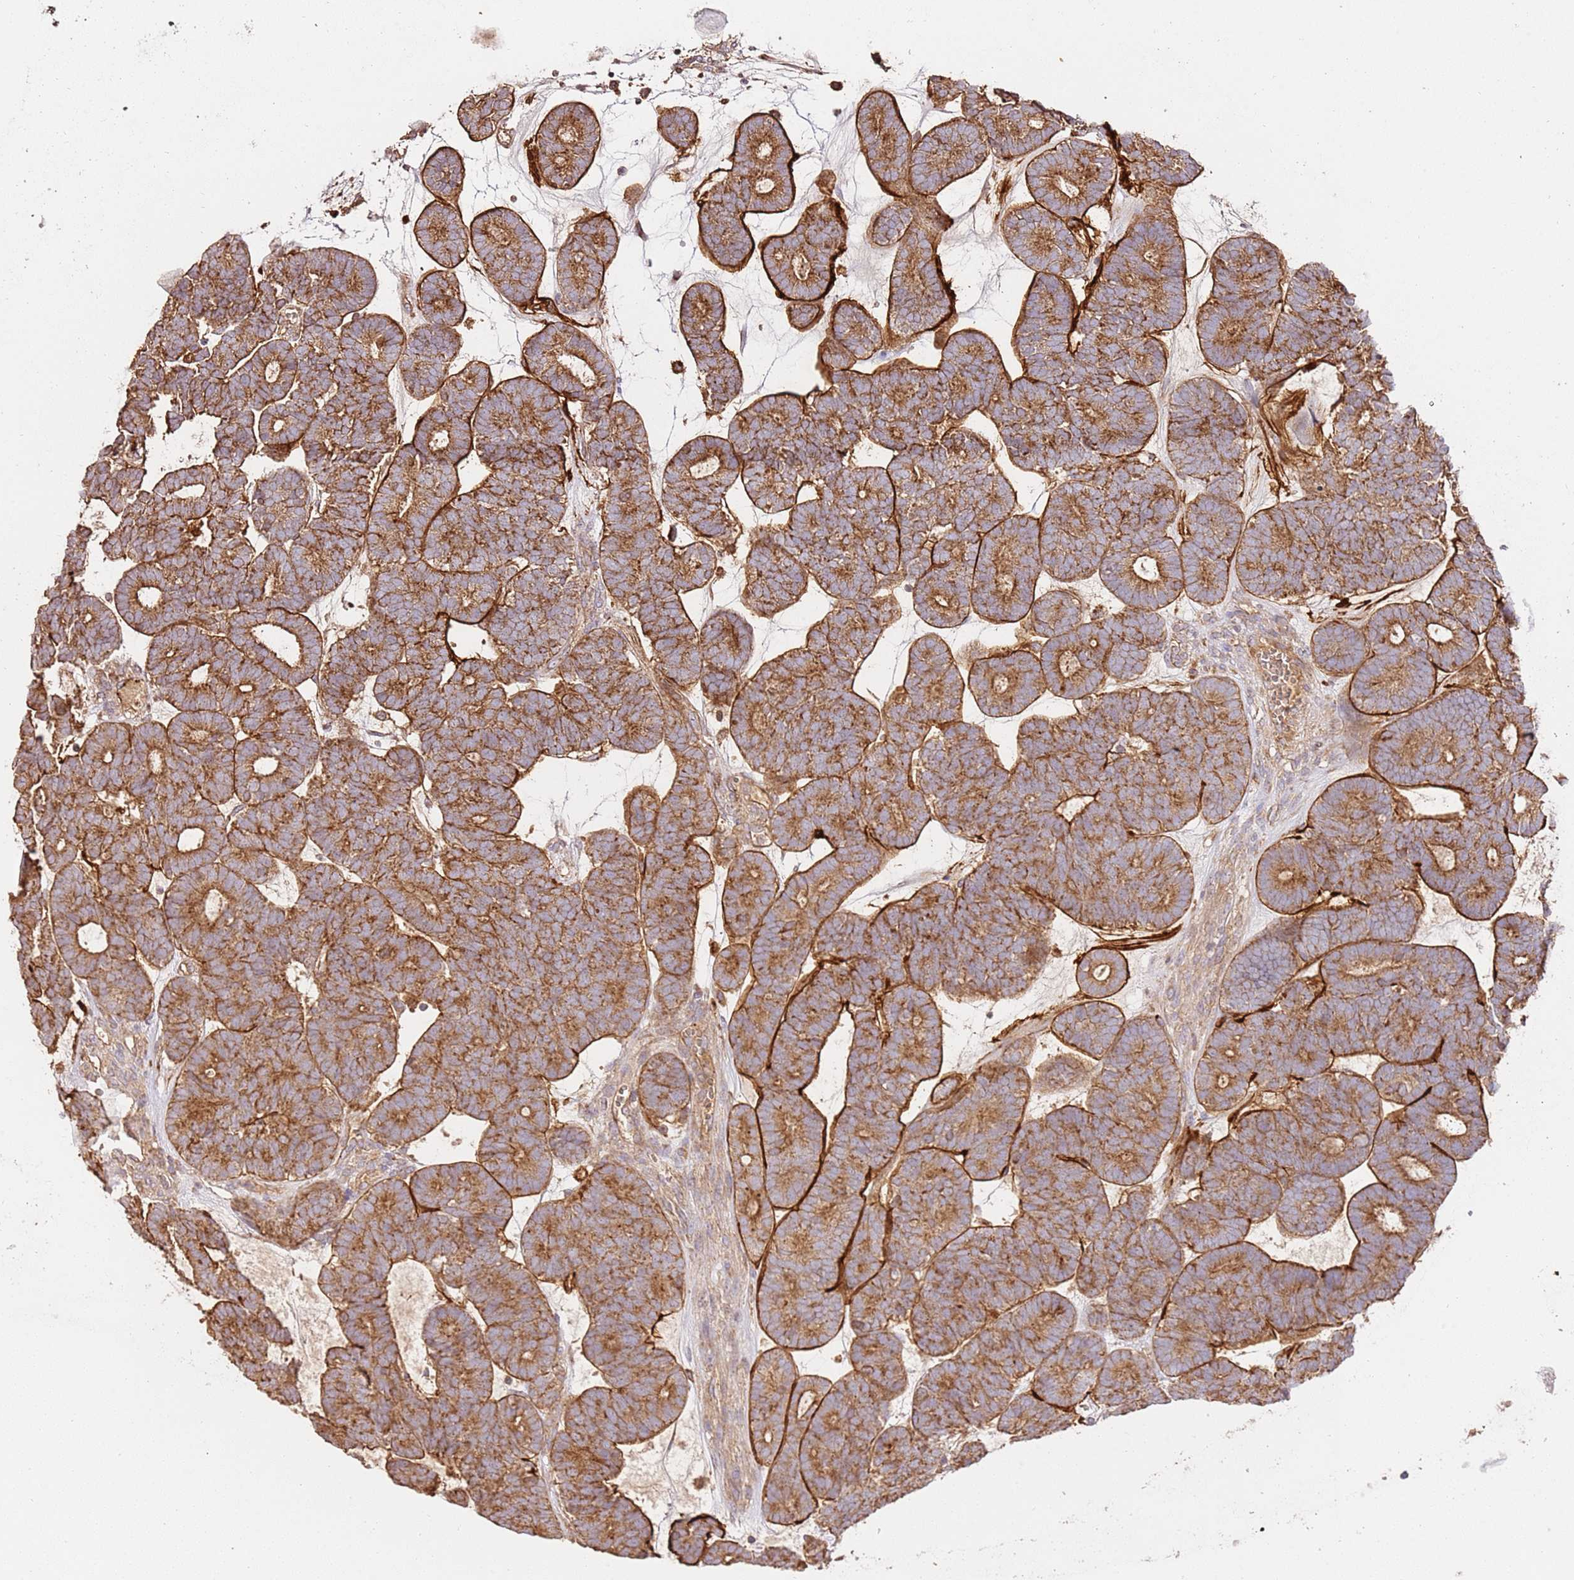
{"staining": {"intensity": "moderate", "quantity": ">75%", "location": "cytoplasmic/membranous"}, "tissue": "head and neck cancer", "cell_type": "Tumor cells", "image_type": "cancer", "snomed": [{"axis": "morphology", "description": "Adenocarcinoma, NOS"}, {"axis": "topography", "description": "Head-Neck"}], "caption": "Adenocarcinoma (head and neck) tissue demonstrates moderate cytoplasmic/membranous expression in about >75% of tumor cells, visualized by immunohistochemistry.", "gene": "CEP55", "patient": {"sex": "female", "age": 81}}